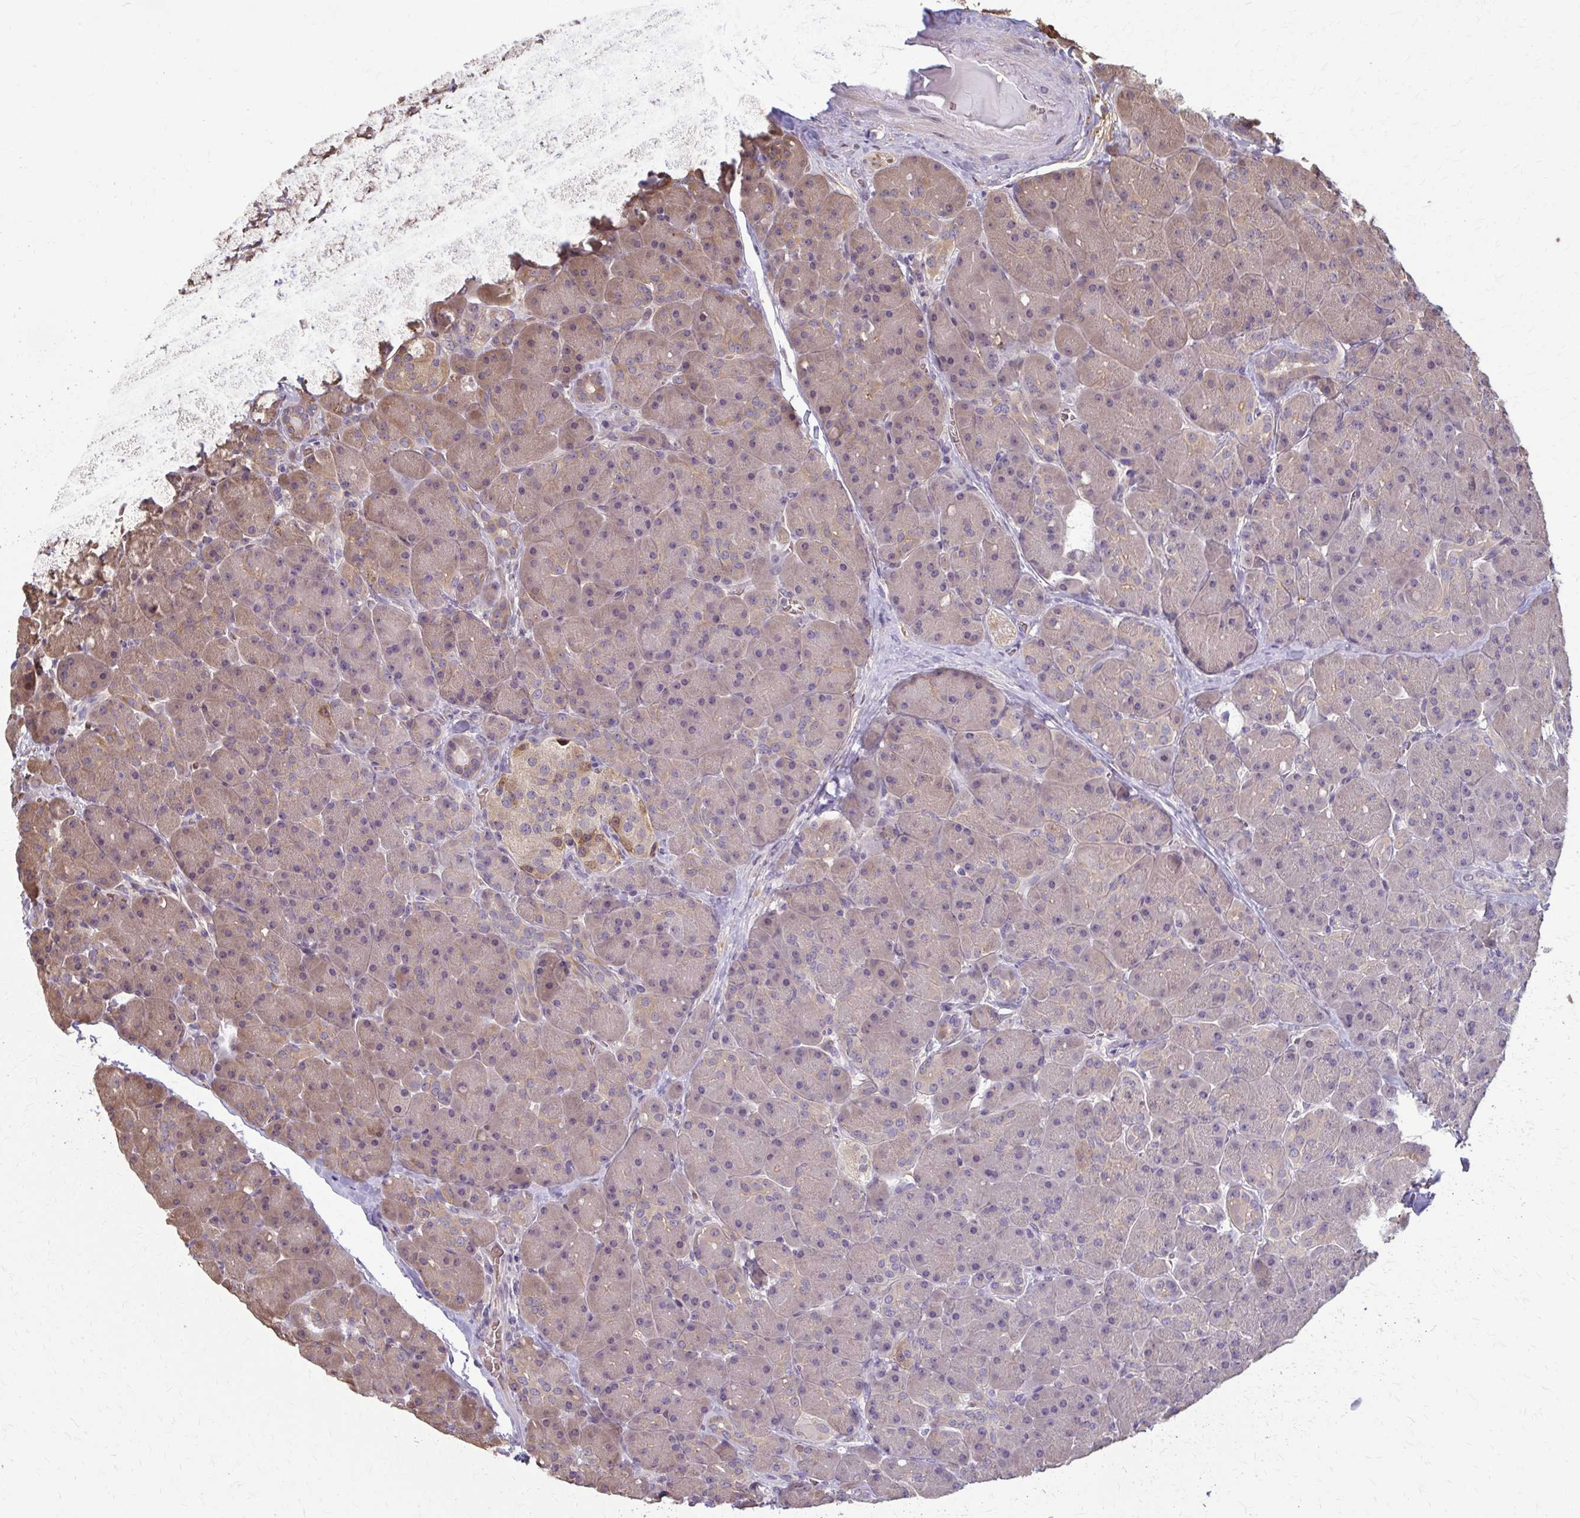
{"staining": {"intensity": "weak", "quantity": "25%-75%", "location": "cytoplasmic/membranous"}, "tissue": "pancreas", "cell_type": "Exocrine glandular cells", "image_type": "normal", "snomed": [{"axis": "morphology", "description": "Normal tissue, NOS"}, {"axis": "topography", "description": "Pancreas"}], "caption": "Protein staining displays weak cytoplasmic/membranous staining in about 25%-75% of exocrine glandular cells in normal pancreas.", "gene": "ZNF34", "patient": {"sex": "male", "age": 55}}